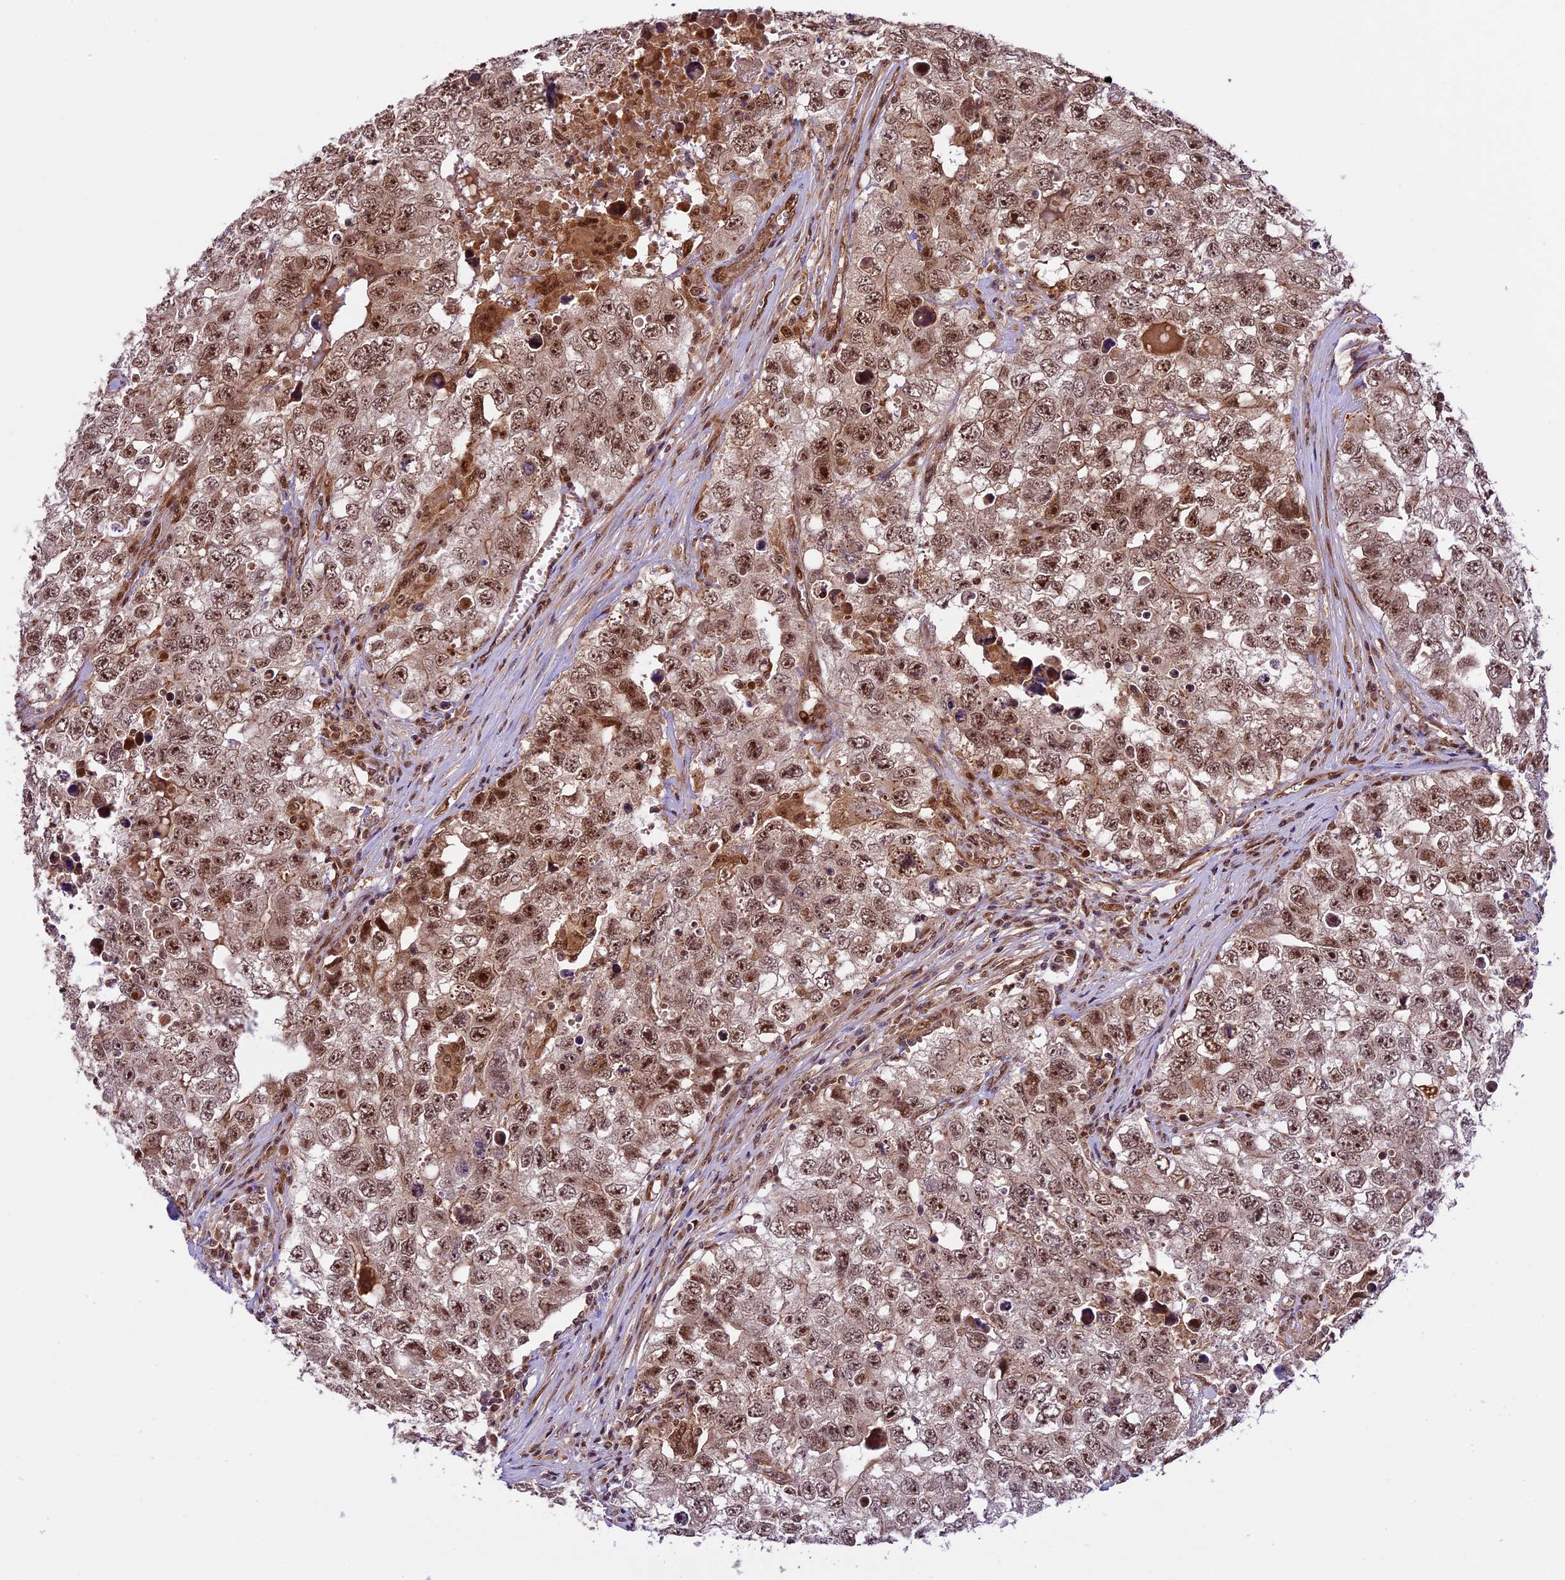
{"staining": {"intensity": "moderate", "quantity": ">75%", "location": "nuclear"}, "tissue": "testis cancer", "cell_type": "Tumor cells", "image_type": "cancer", "snomed": [{"axis": "morphology", "description": "Seminoma, NOS"}, {"axis": "morphology", "description": "Carcinoma, Embryonal, NOS"}, {"axis": "topography", "description": "Testis"}], "caption": "High-power microscopy captured an IHC image of embryonal carcinoma (testis), revealing moderate nuclear staining in approximately >75% of tumor cells.", "gene": "DHX38", "patient": {"sex": "male", "age": 43}}